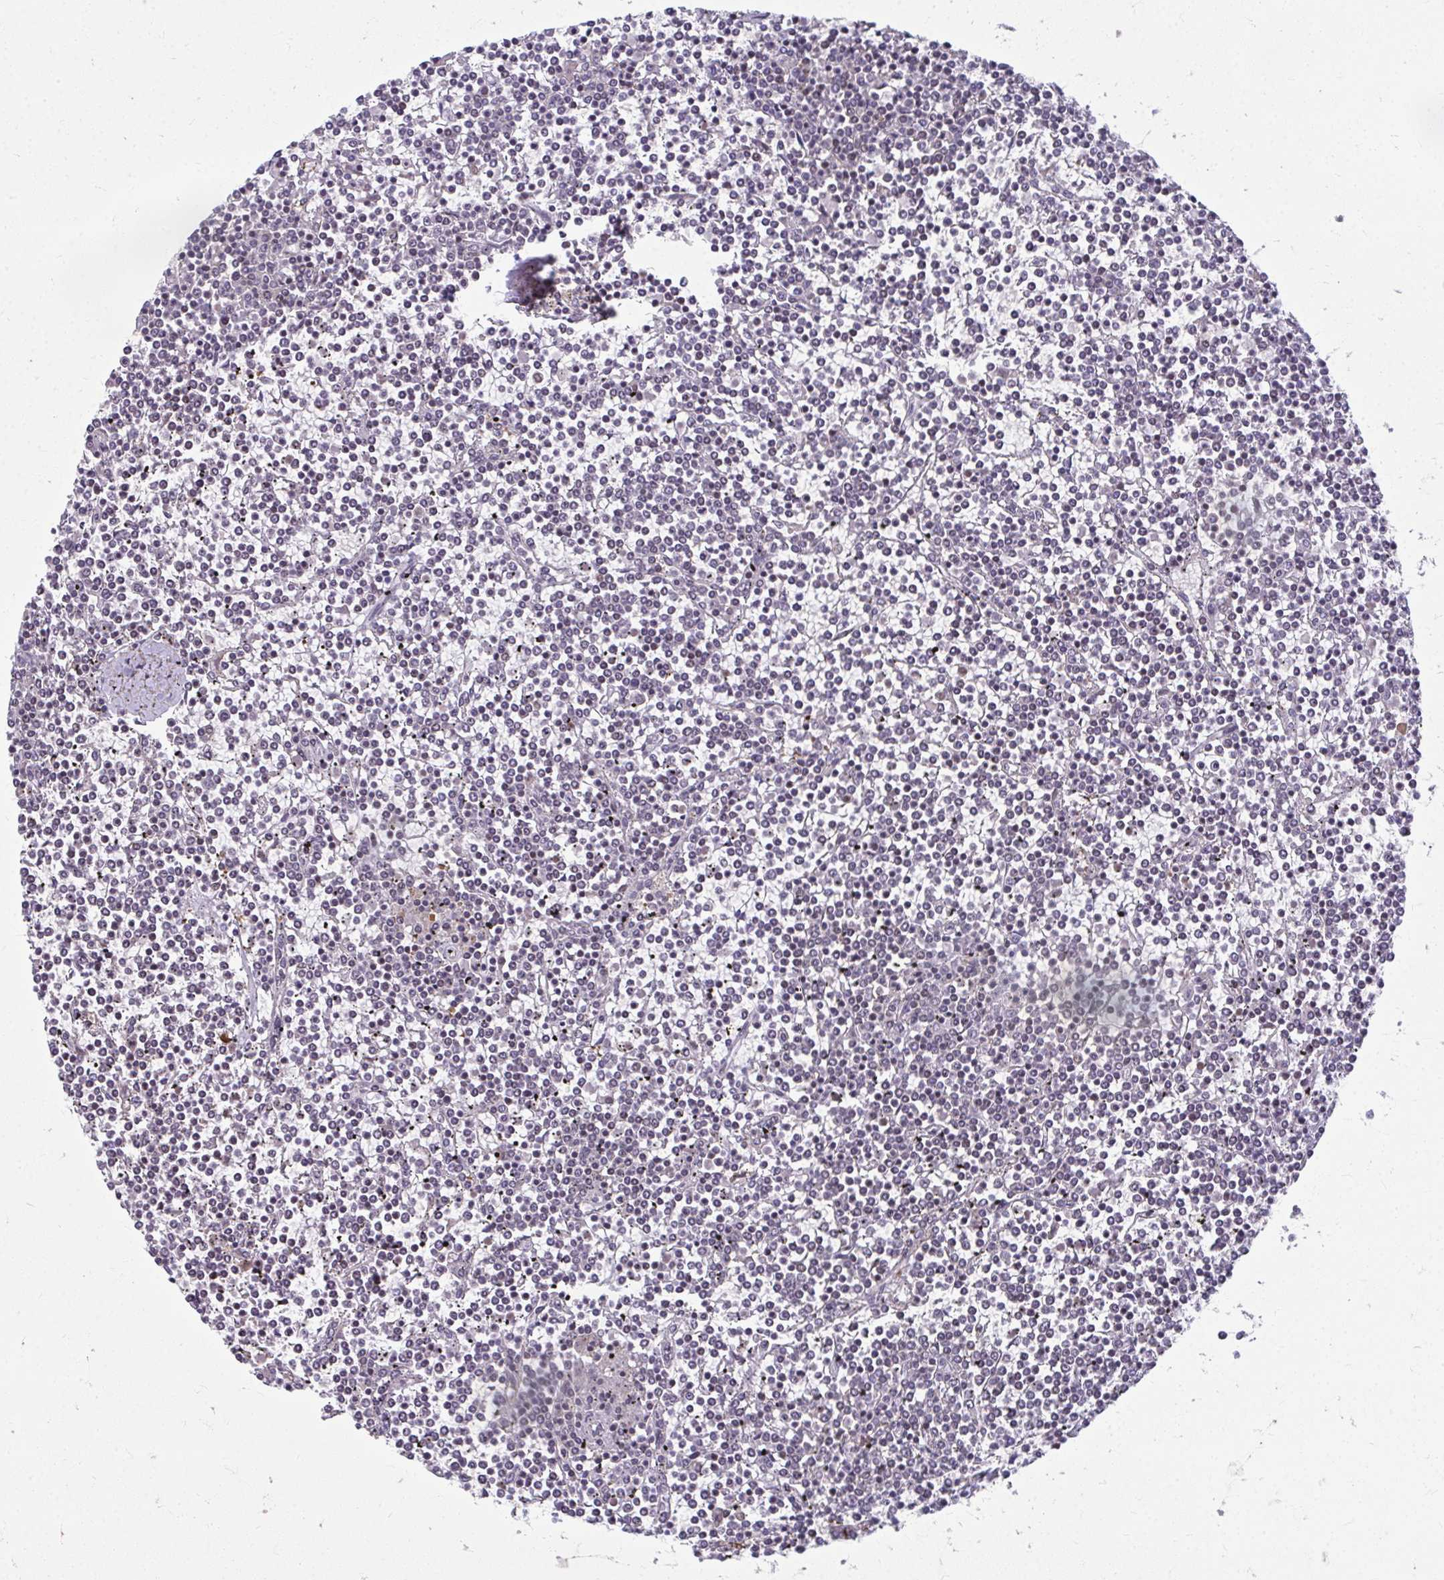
{"staining": {"intensity": "negative", "quantity": "none", "location": "none"}, "tissue": "lymphoma", "cell_type": "Tumor cells", "image_type": "cancer", "snomed": [{"axis": "morphology", "description": "Malignant lymphoma, non-Hodgkin's type, Low grade"}, {"axis": "topography", "description": "Spleen"}], "caption": "A histopathology image of human lymphoma is negative for staining in tumor cells.", "gene": "ODF1", "patient": {"sex": "female", "age": 19}}